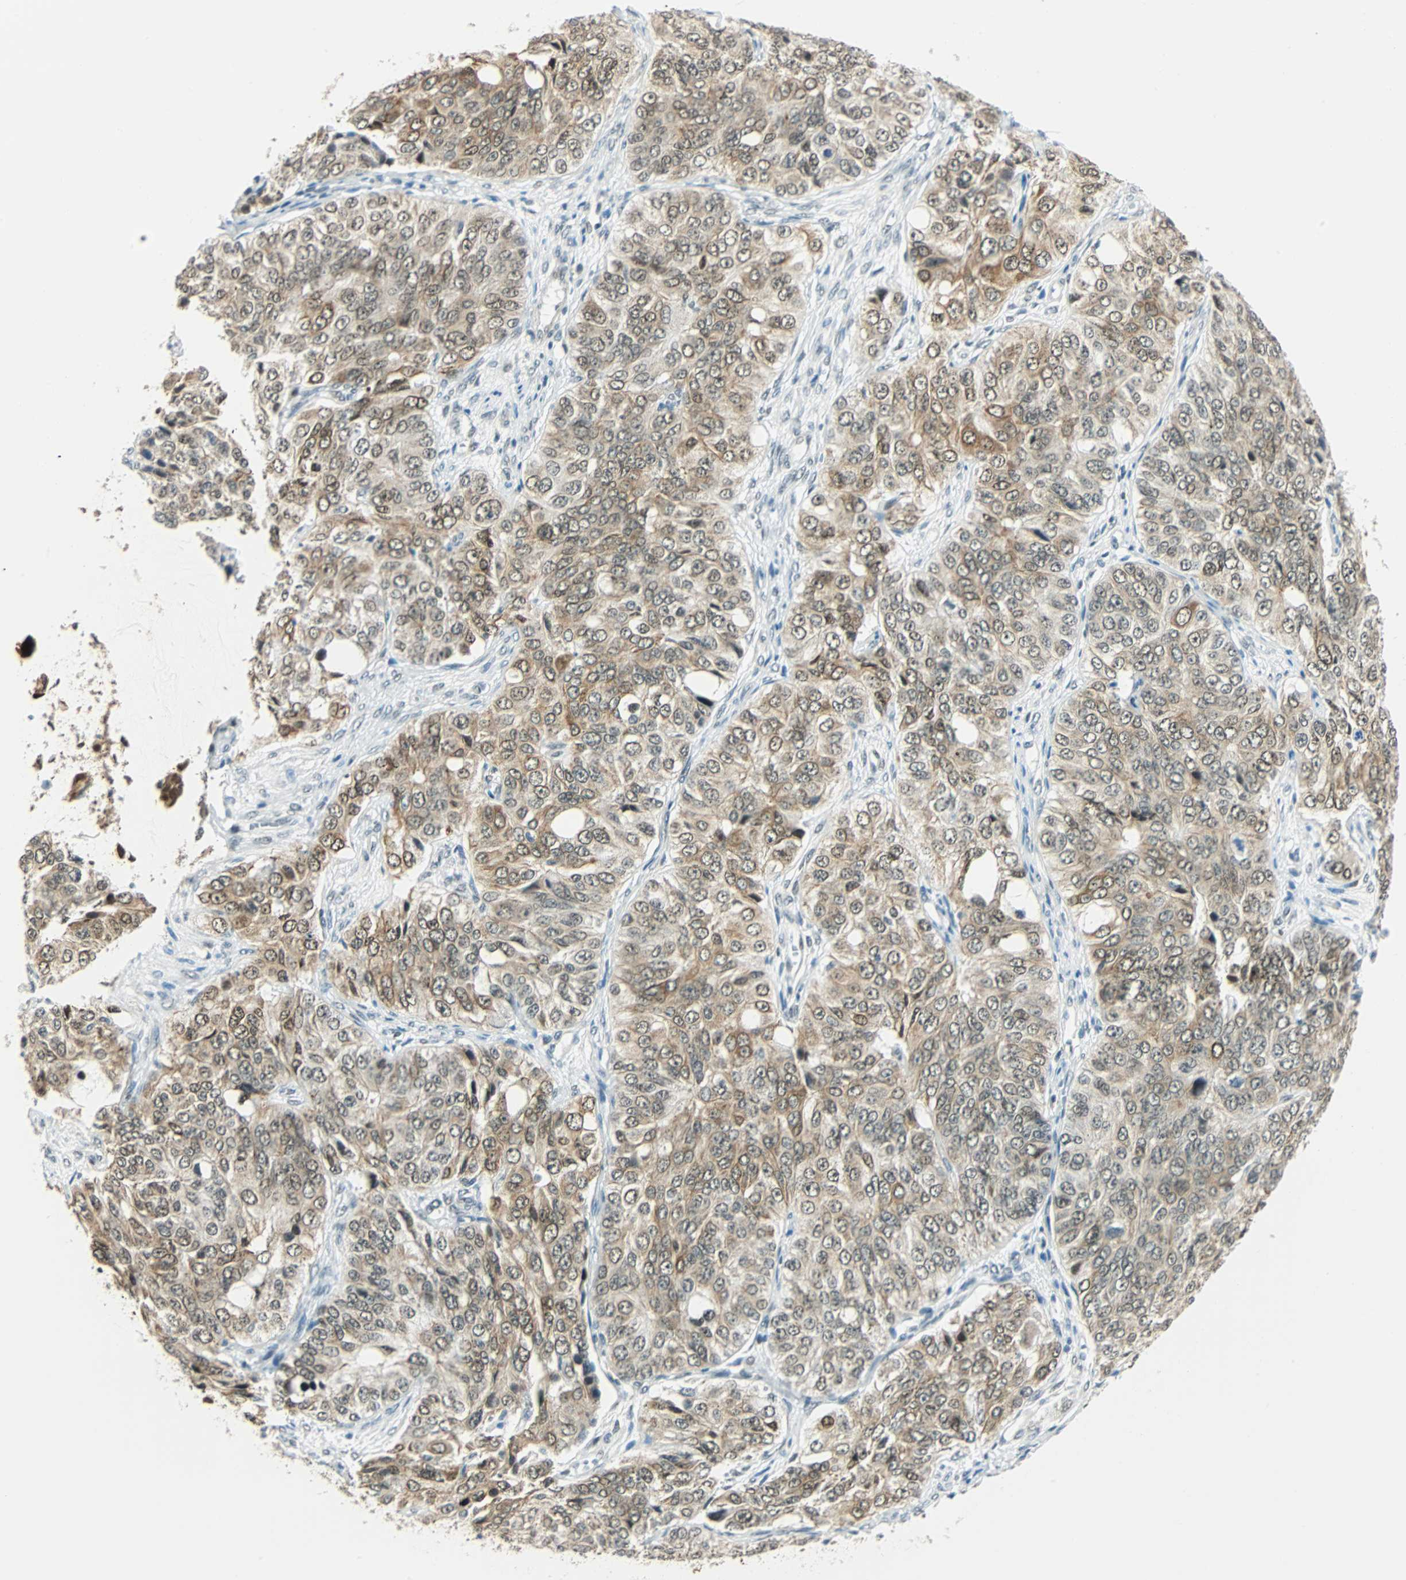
{"staining": {"intensity": "moderate", "quantity": ">75%", "location": "cytoplasmic/membranous"}, "tissue": "ovarian cancer", "cell_type": "Tumor cells", "image_type": "cancer", "snomed": [{"axis": "morphology", "description": "Carcinoma, endometroid"}, {"axis": "topography", "description": "Ovary"}], "caption": "Ovarian cancer stained with a brown dye shows moderate cytoplasmic/membranous positive staining in approximately >75% of tumor cells.", "gene": "NELFE", "patient": {"sex": "female", "age": 51}}